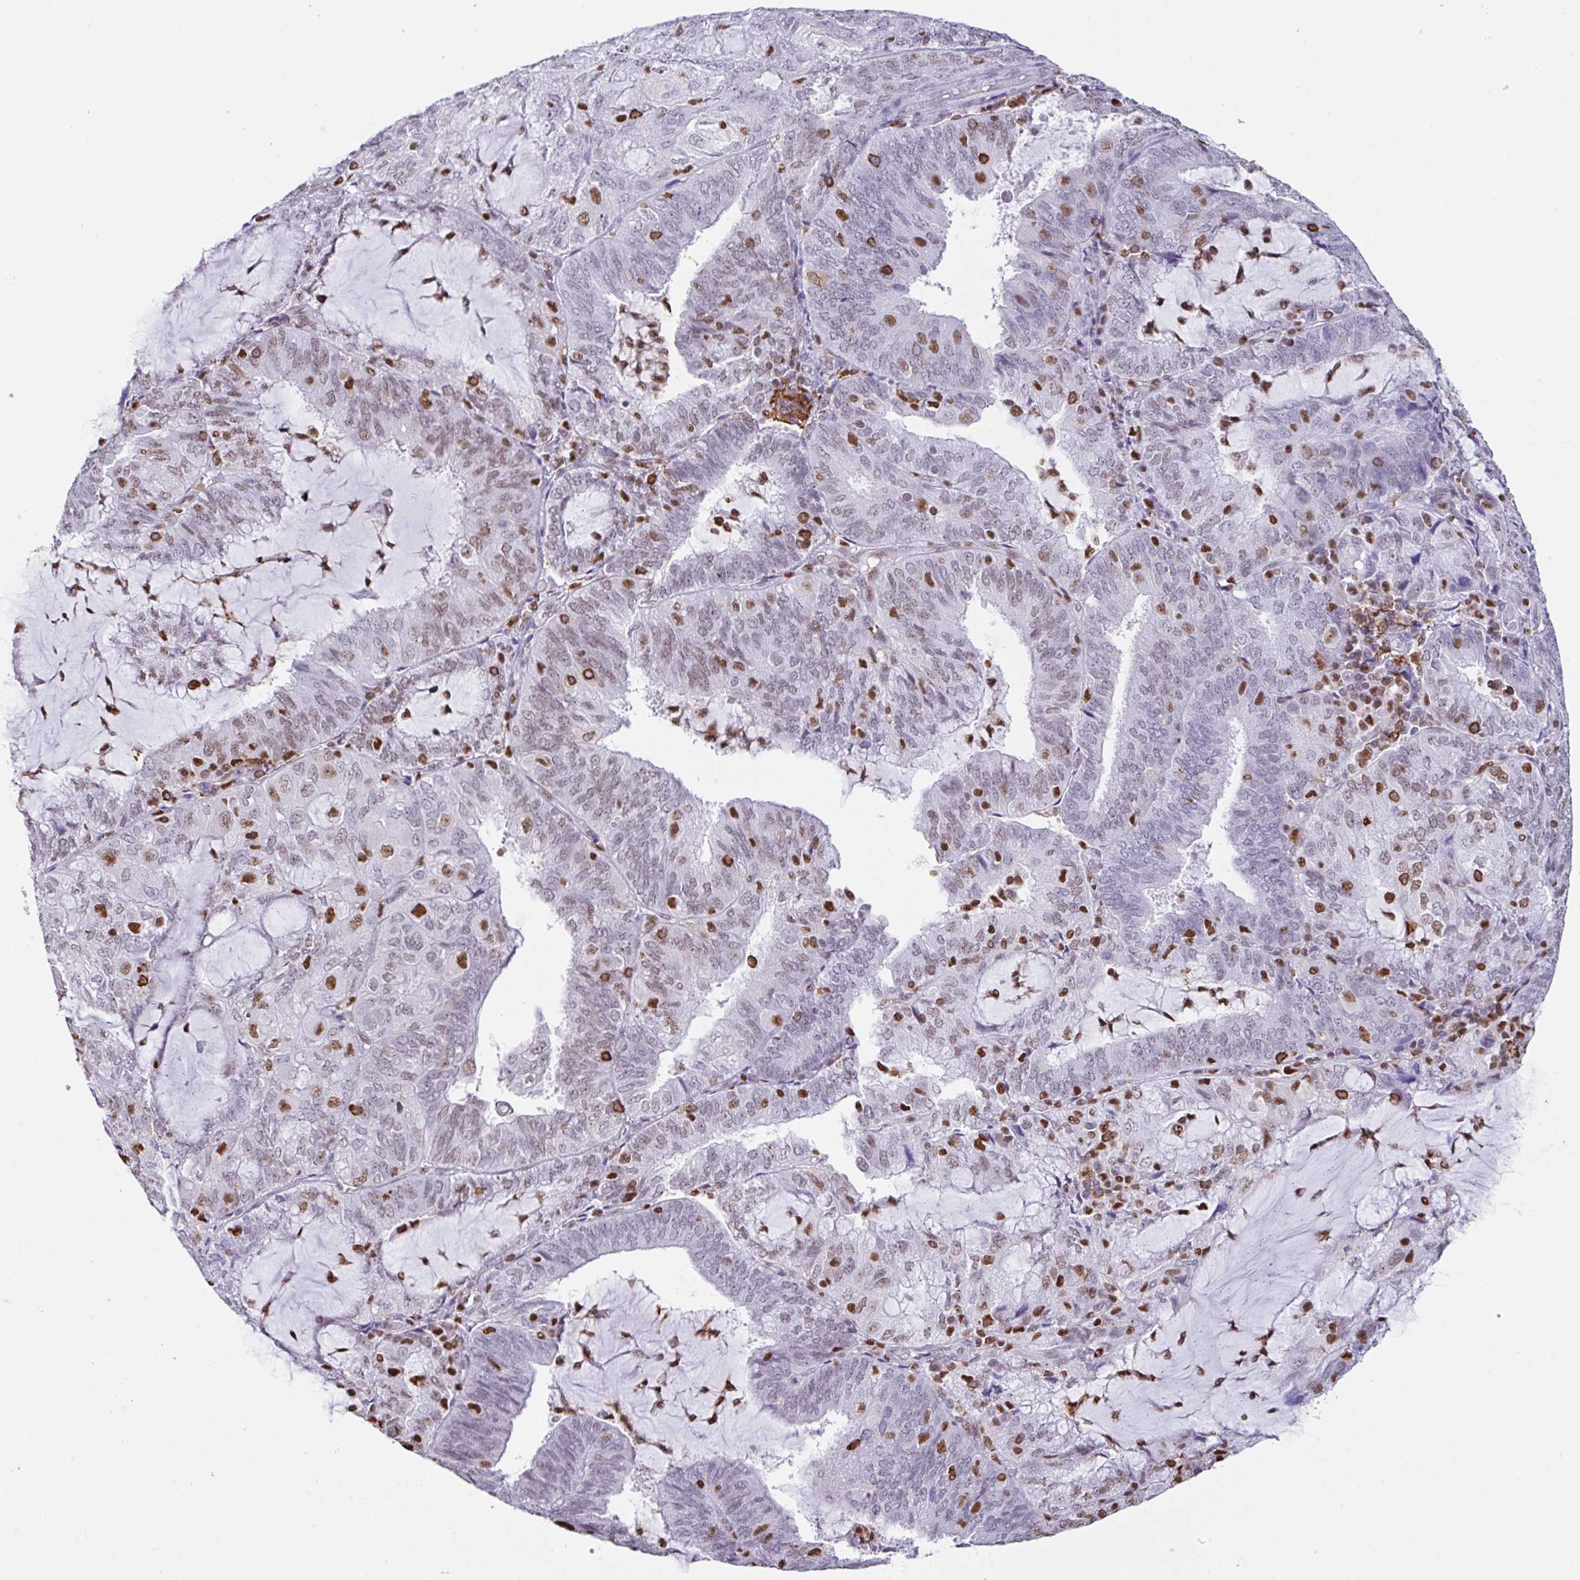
{"staining": {"intensity": "moderate", "quantity": "<25%", "location": "nuclear"}, "tissue": "endometrial cancer", "cell_type": "Tumor cells", "image_type": "cancer", "snomed": [{"axis": "morphology", "description": "Adenocarcinoma, NOS"}, {"axis": "topography", "description": "Endometrium"}], "caption": "The immunohistochemical stain labels moderate nuclear expression in tumor cells of endometrial cancer tissue. The staining is performed using DAB (3,3'-diaminobenzidine) brown chromogen to label protein expression. The nuclei are counter-stained blue using hematoxylin.", "gene": "BTBD10", "patient": {"sex": "female", "age": 81}}